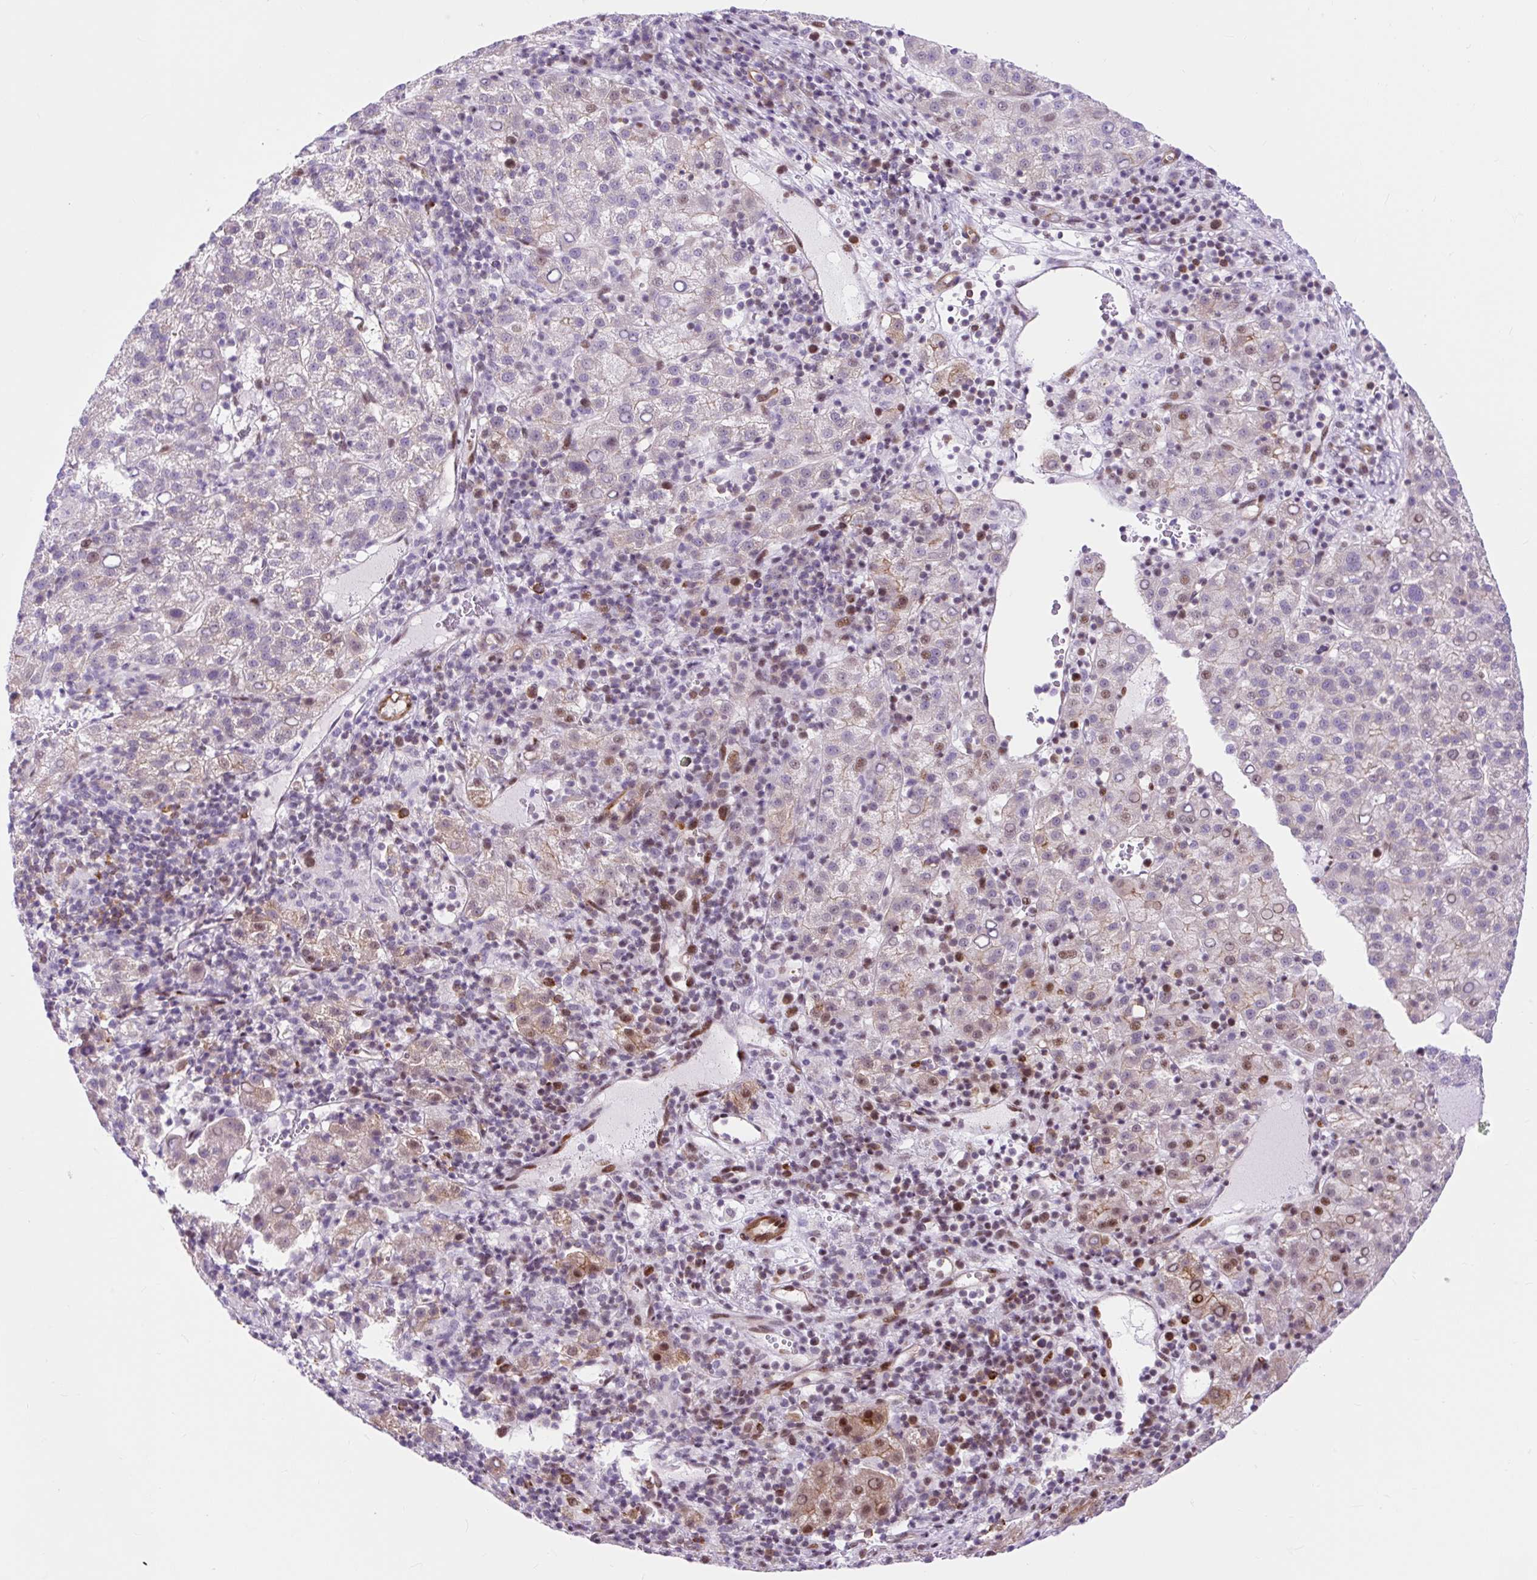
{"staining": {"intensity": "negative", "quantity": "none", "location": "none"}, "tissue": "liver cancer", "cell_type": "Tumor cells", "image_type": "cancer", "snomed": [{"axis": "morphology", "description": "Carcinoma, Hepatocellular, NOS"}, {"axis": "topography", "description": "Liver"}], "caption": "Tumor cells show no significant expression in liver cancer.", "gene": "HIP1R", "patient": {"sex": "female", "age": 58}}